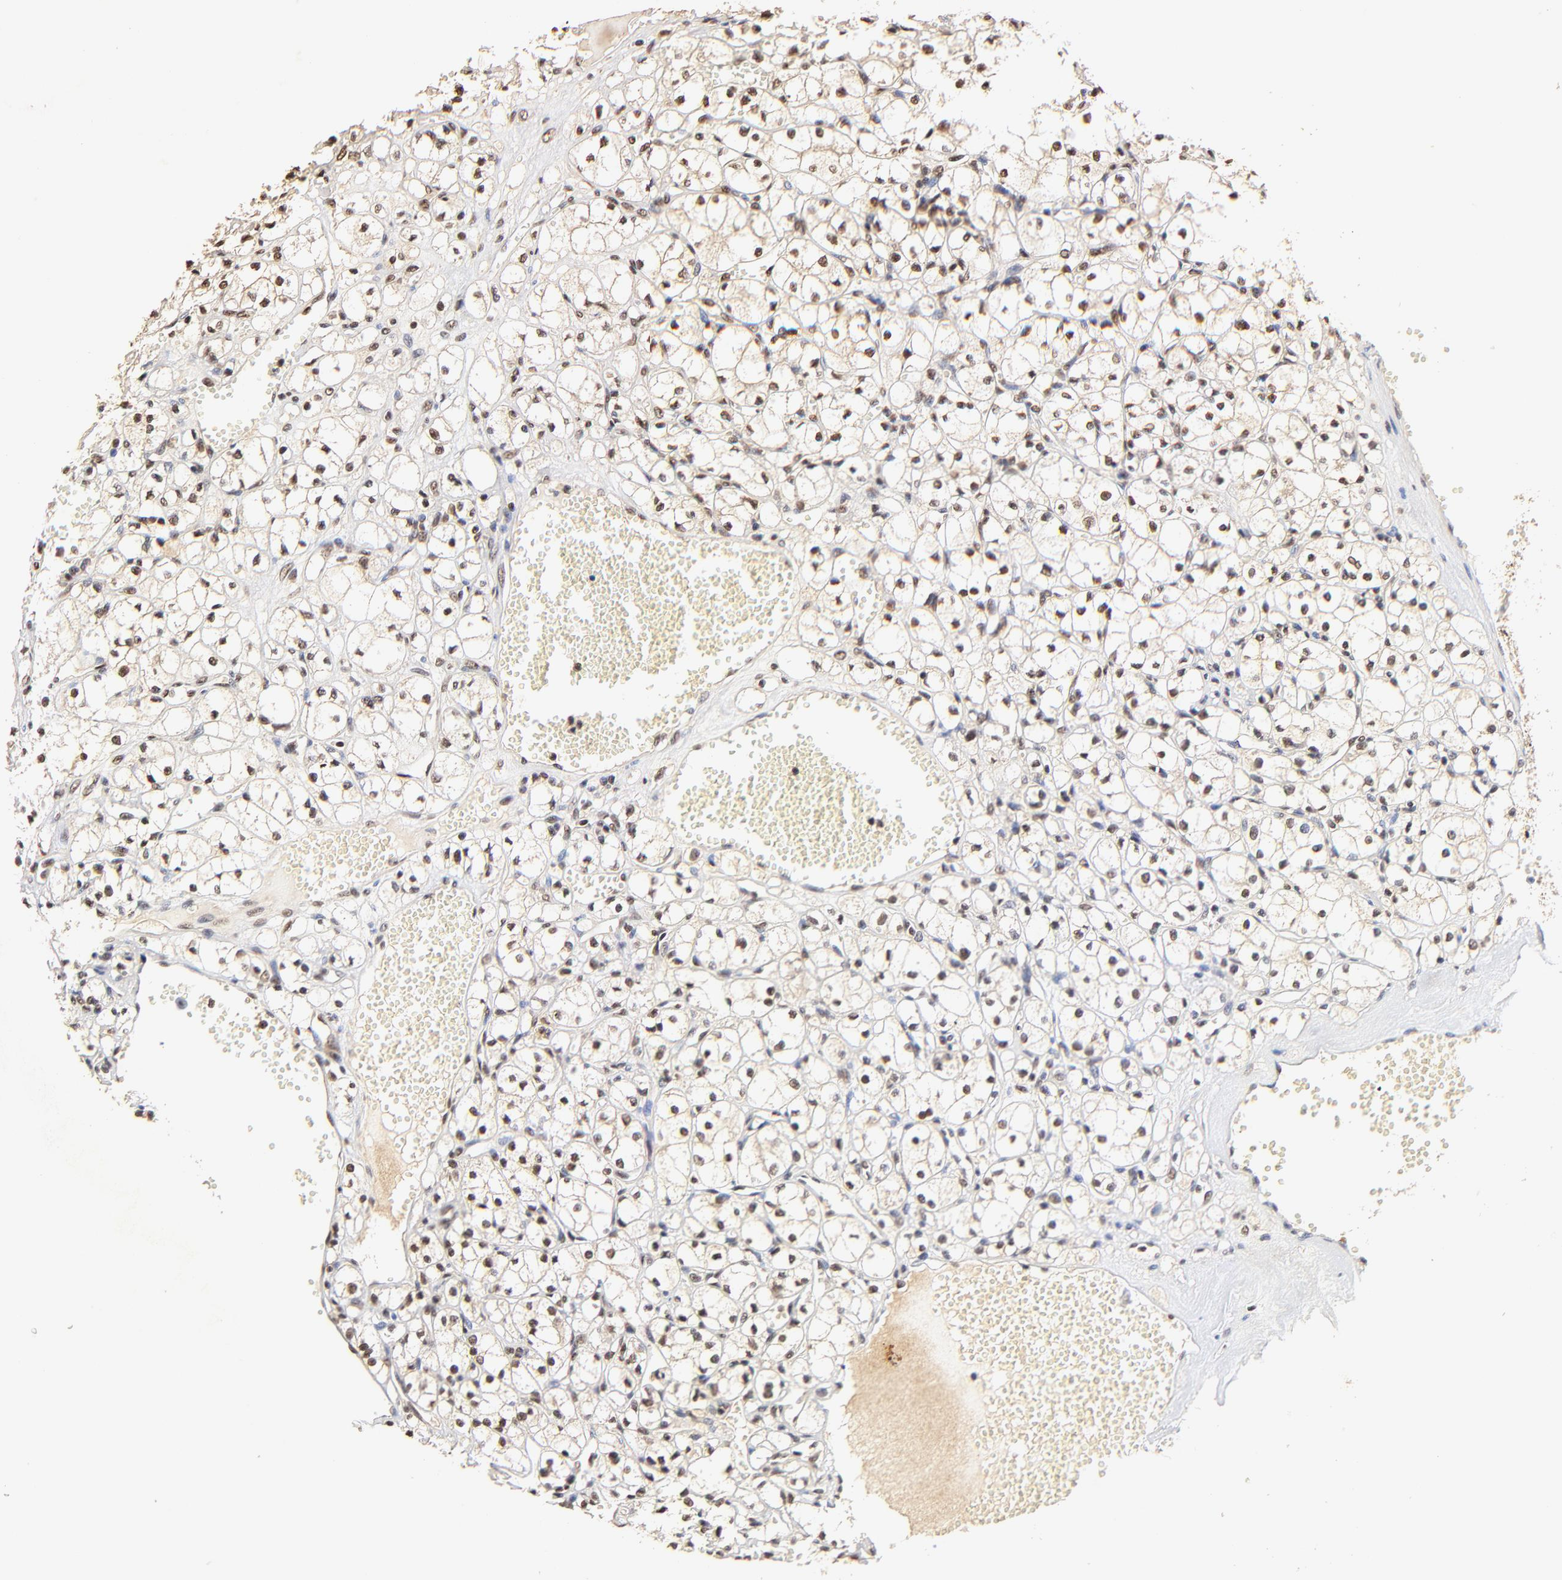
{"staining": {"intensity": "moderate", "quantity": ">75%", "location": "nuclear"}, "tissue": "renal cancer", "cell_type": "Tumor cells", "image_type": "cancer", "snomed": [{"axis": "morphology", "description": "Adenocarcinoma, NOS"}, {"axis": "topography", "description": "Kidney"}], "caption": "DAB (3,3'-diaminobenzidine) immunohistochemical staining of renal cancer (adenocarcinoma) shows moderate nuclear protein expression in about >75% of tumor cells.", "gene": "MED12", "patient": {"sex": "male", "age": 61}}